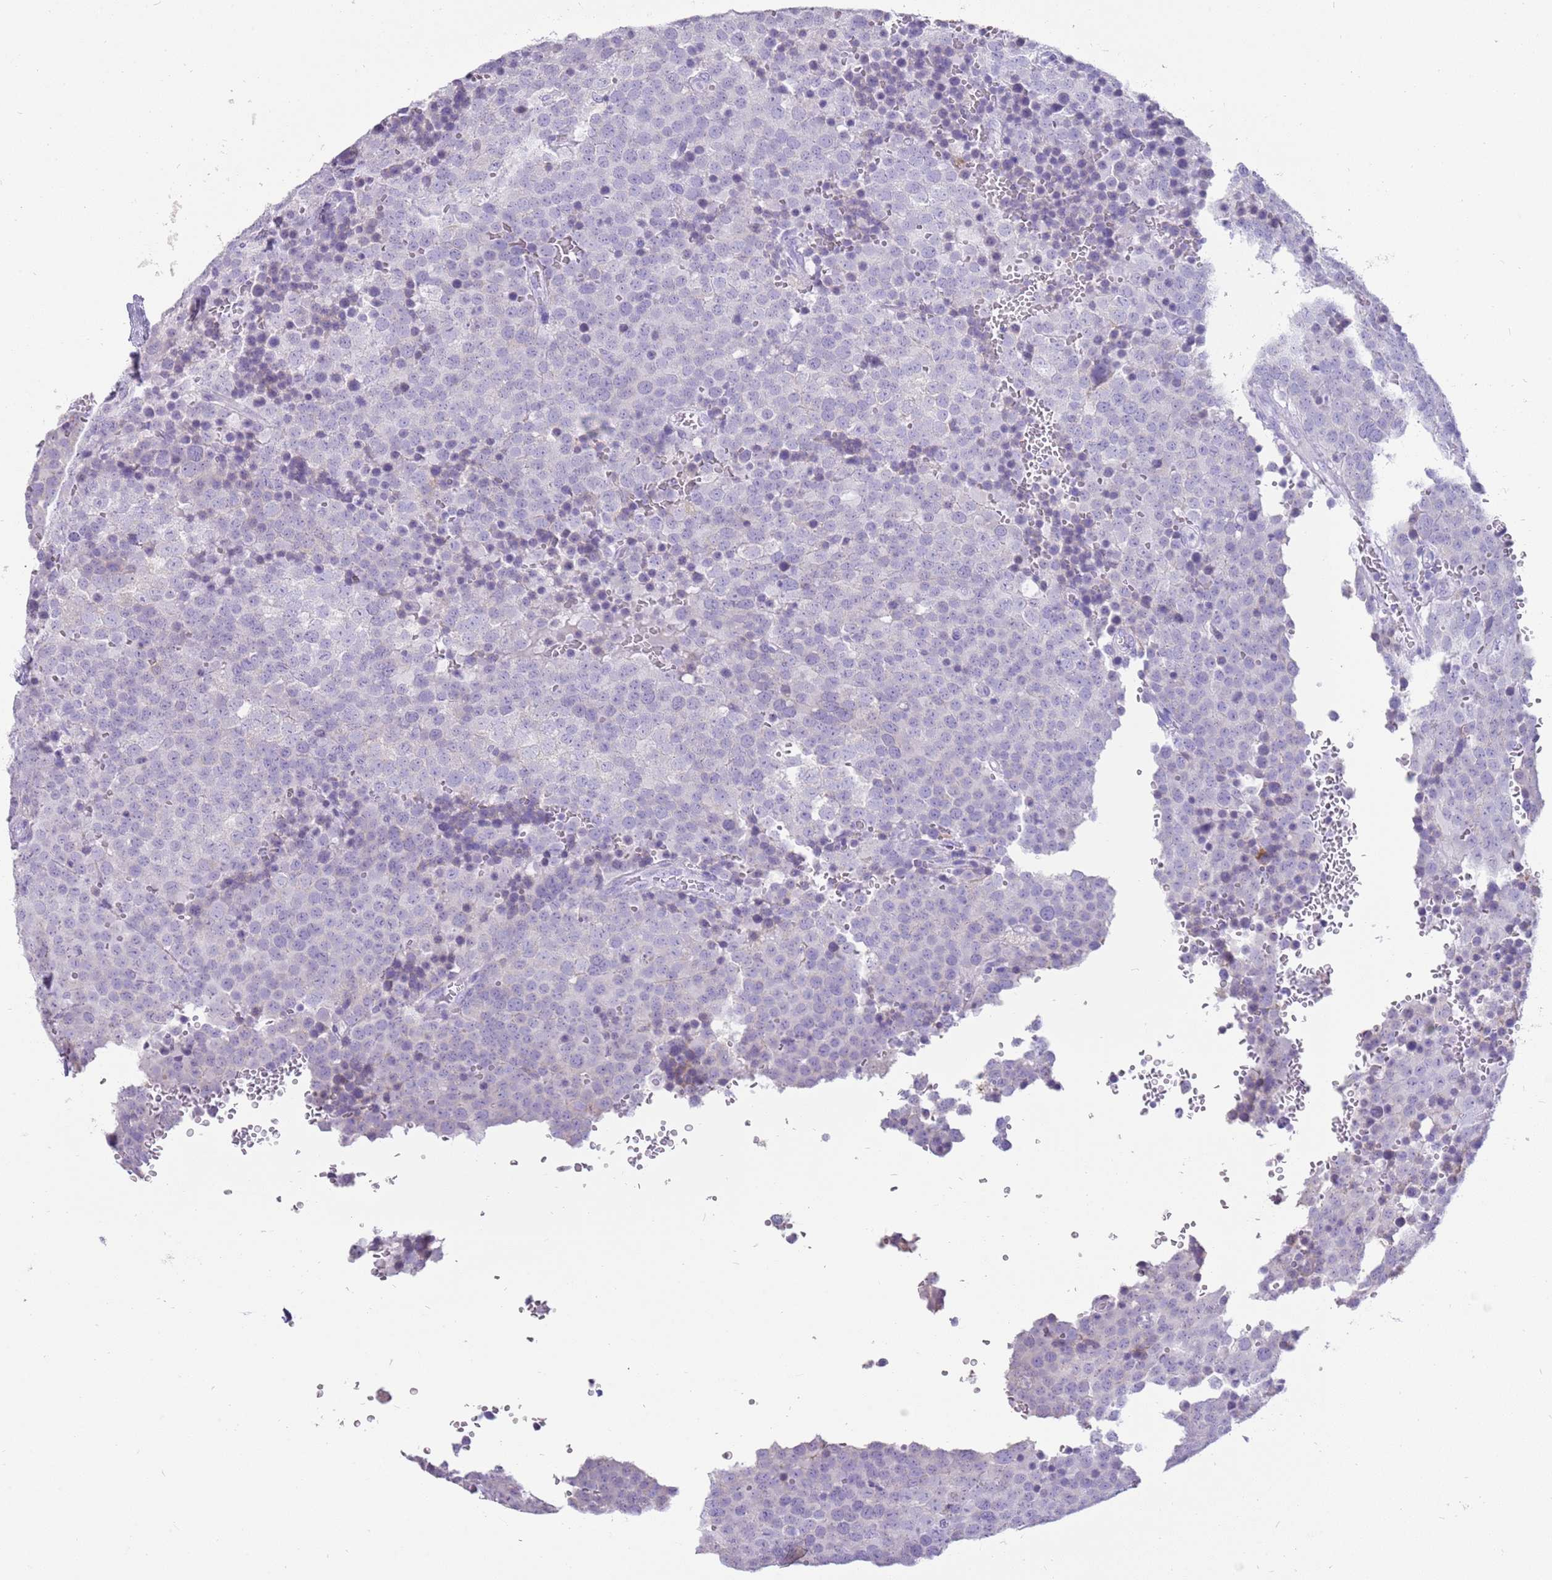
{"staining": {"intensity": "negative", "quantity": "none", "location": "none"}, "tissue": "testis cancer", "cell_type": "Tumor cells", "image_type": "cancer", "snomed": [{"axis": "morphology", "description": "Seminoma, NOS"}, {"axis": "topography", "description": "Testis"}], "caption": "This is a photomicrograph of immunohistochemistry (IHC) staining of testis cancer, which shows no positivity in tumor cells.", "gene": "NBPF3", "patient": {"sex": "male", "age": 71}}